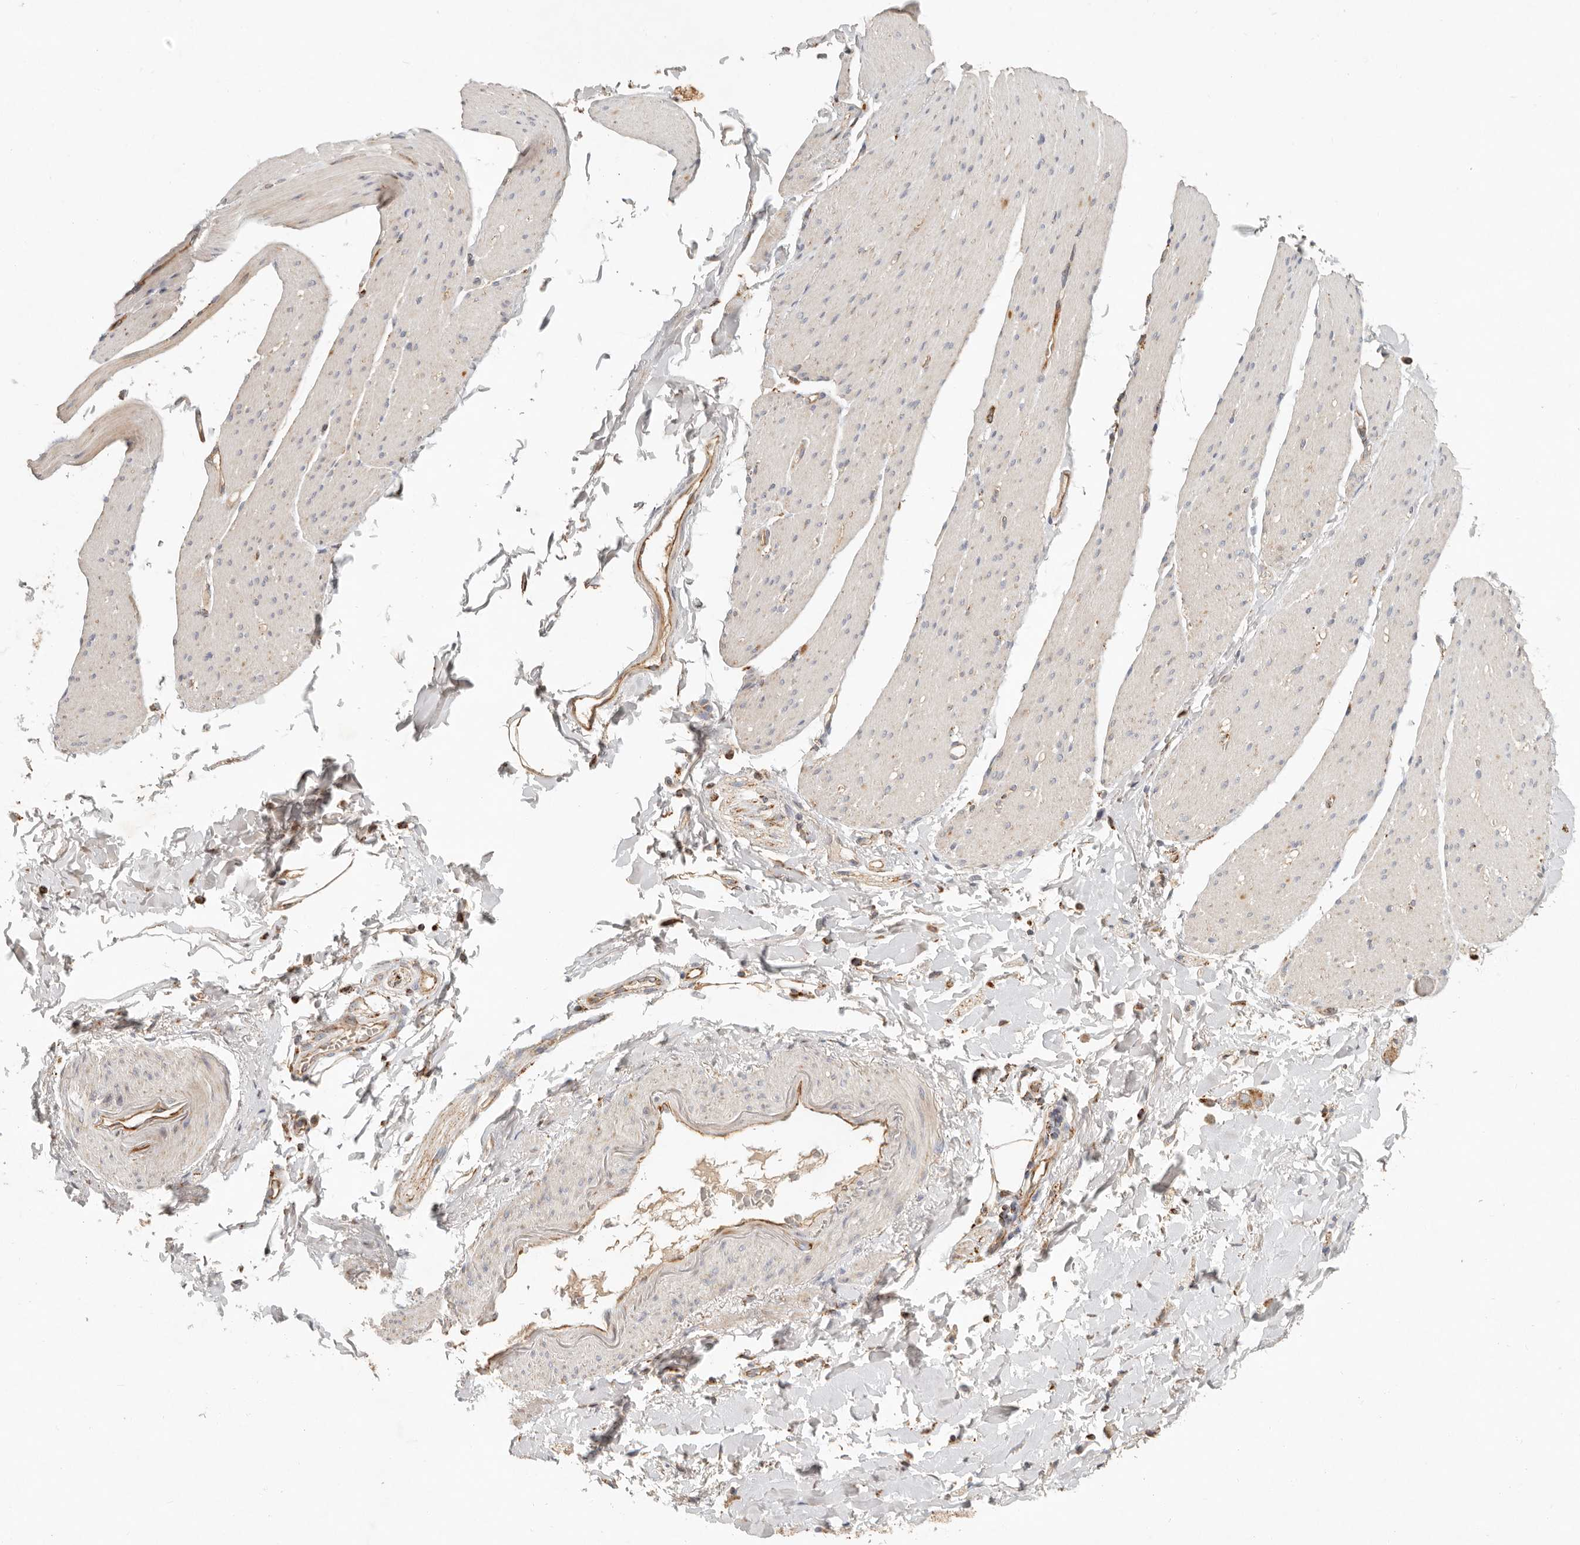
{"staining": {"intensity": "negative", "quantity": "none", "location": "none"}, "tissue": "smooth muscle", "cell_type": "Smooth muscle cells", "image_type": "normal", "snomed": [{"axis": "morphology", "description": "Normal tissue, NOS"}, {"axis": "topography", "description": "Smooth muscle"}, {"axis": "topography", "description": "Small intestine"}], "caption": "Human smooth muscle stained for a protein using IHC reveals no staining in smooth muscle cells.", "gene": "ARHGEF10L", "patient": {"sex": "female", "age": 84}}